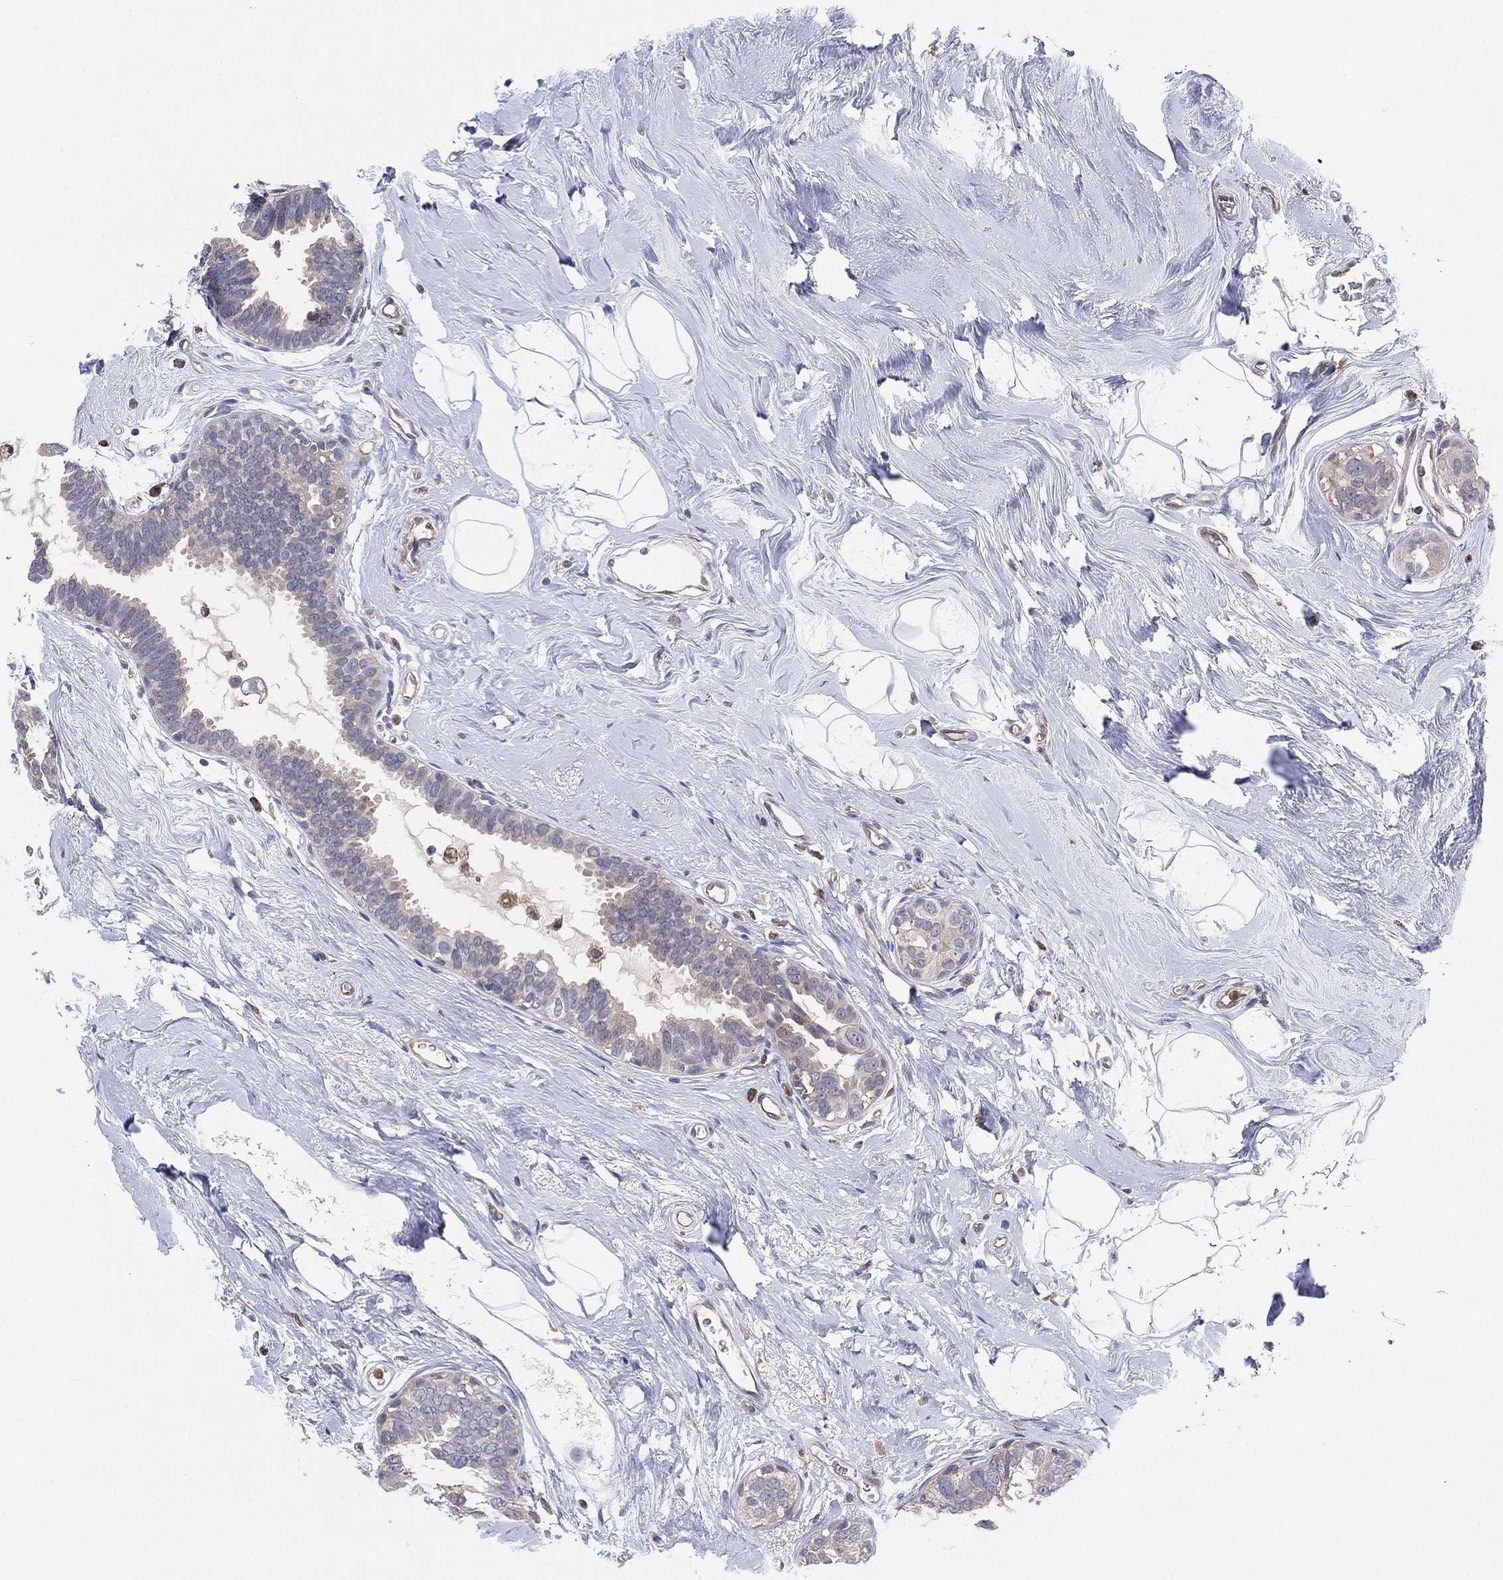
{"staining": {"intensity": "negative", "quantity": "none", "location": "none"}, "tissue": "breast cancer", "cell_type": "Tumor cells", "image_type": "cancer", "snomed": [{"axis": "morphology", "description": "Duct carcinoma"}, {"axis": "topography", "description": "Breast"}], "caption": "IHC of human breast cancer shows no staining in tumor cells. (Immunohistochemistry, brightfield microscopy, high magnification).", "gene": "FES", "patient": {"sex": "female", "age": 55}}